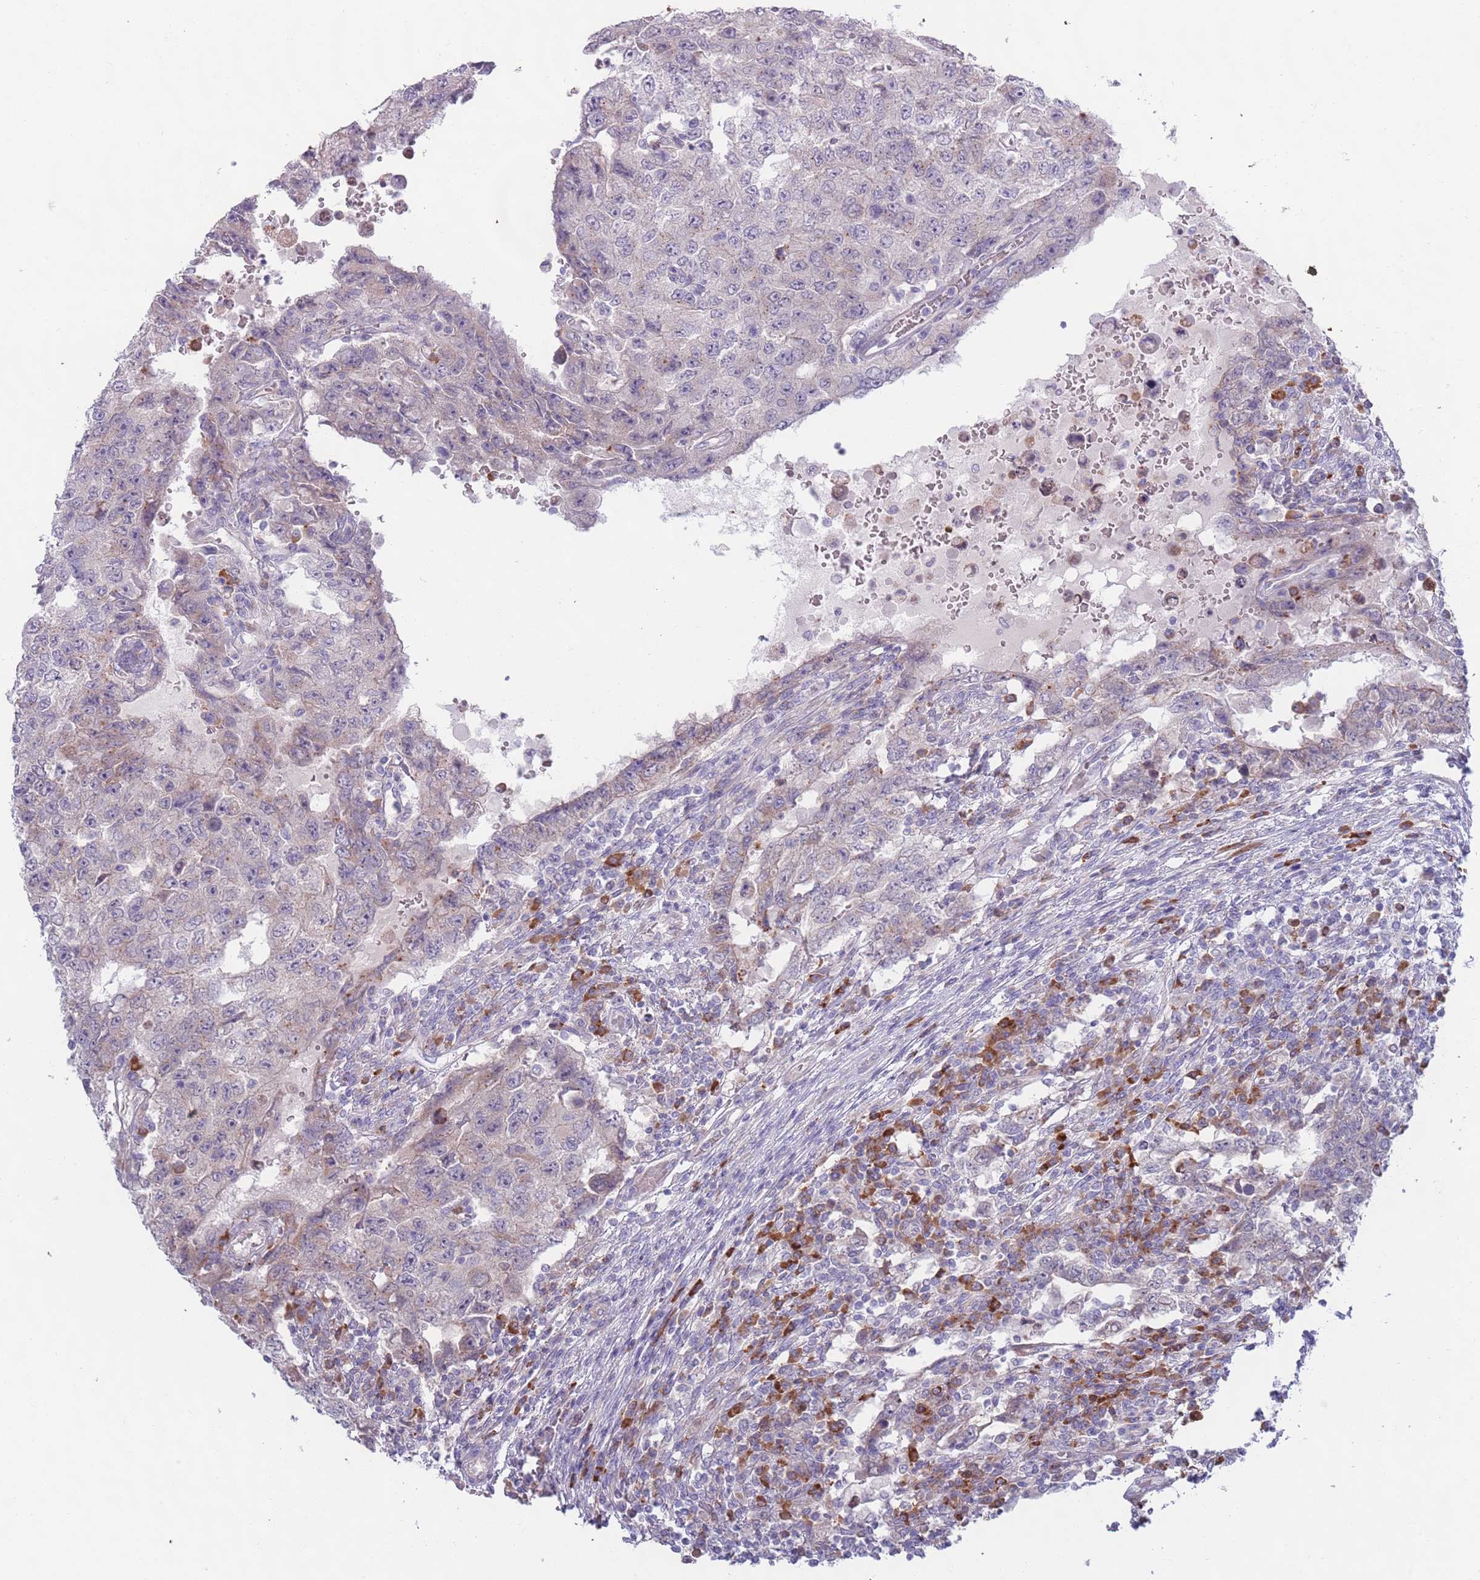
{"staining": {"intensity": "weak", "quantity": "<25%", "location": "cytoplasmic/membranous"}, "tissue": "testis cancer", "cell_type": "Tumor cells", "image_type": "cancer", "snomed": [{"axis": "morphology", "description": "Carcinoma, Embryonal, NOS"}, {"axis": "topography", "description": "Testis"}], "caption": "Human testis cancer stained for a protein using IHC displays no staining in tumor cells.", "gene": "LTB", "patient": {"sex": "male", "age": 26}}